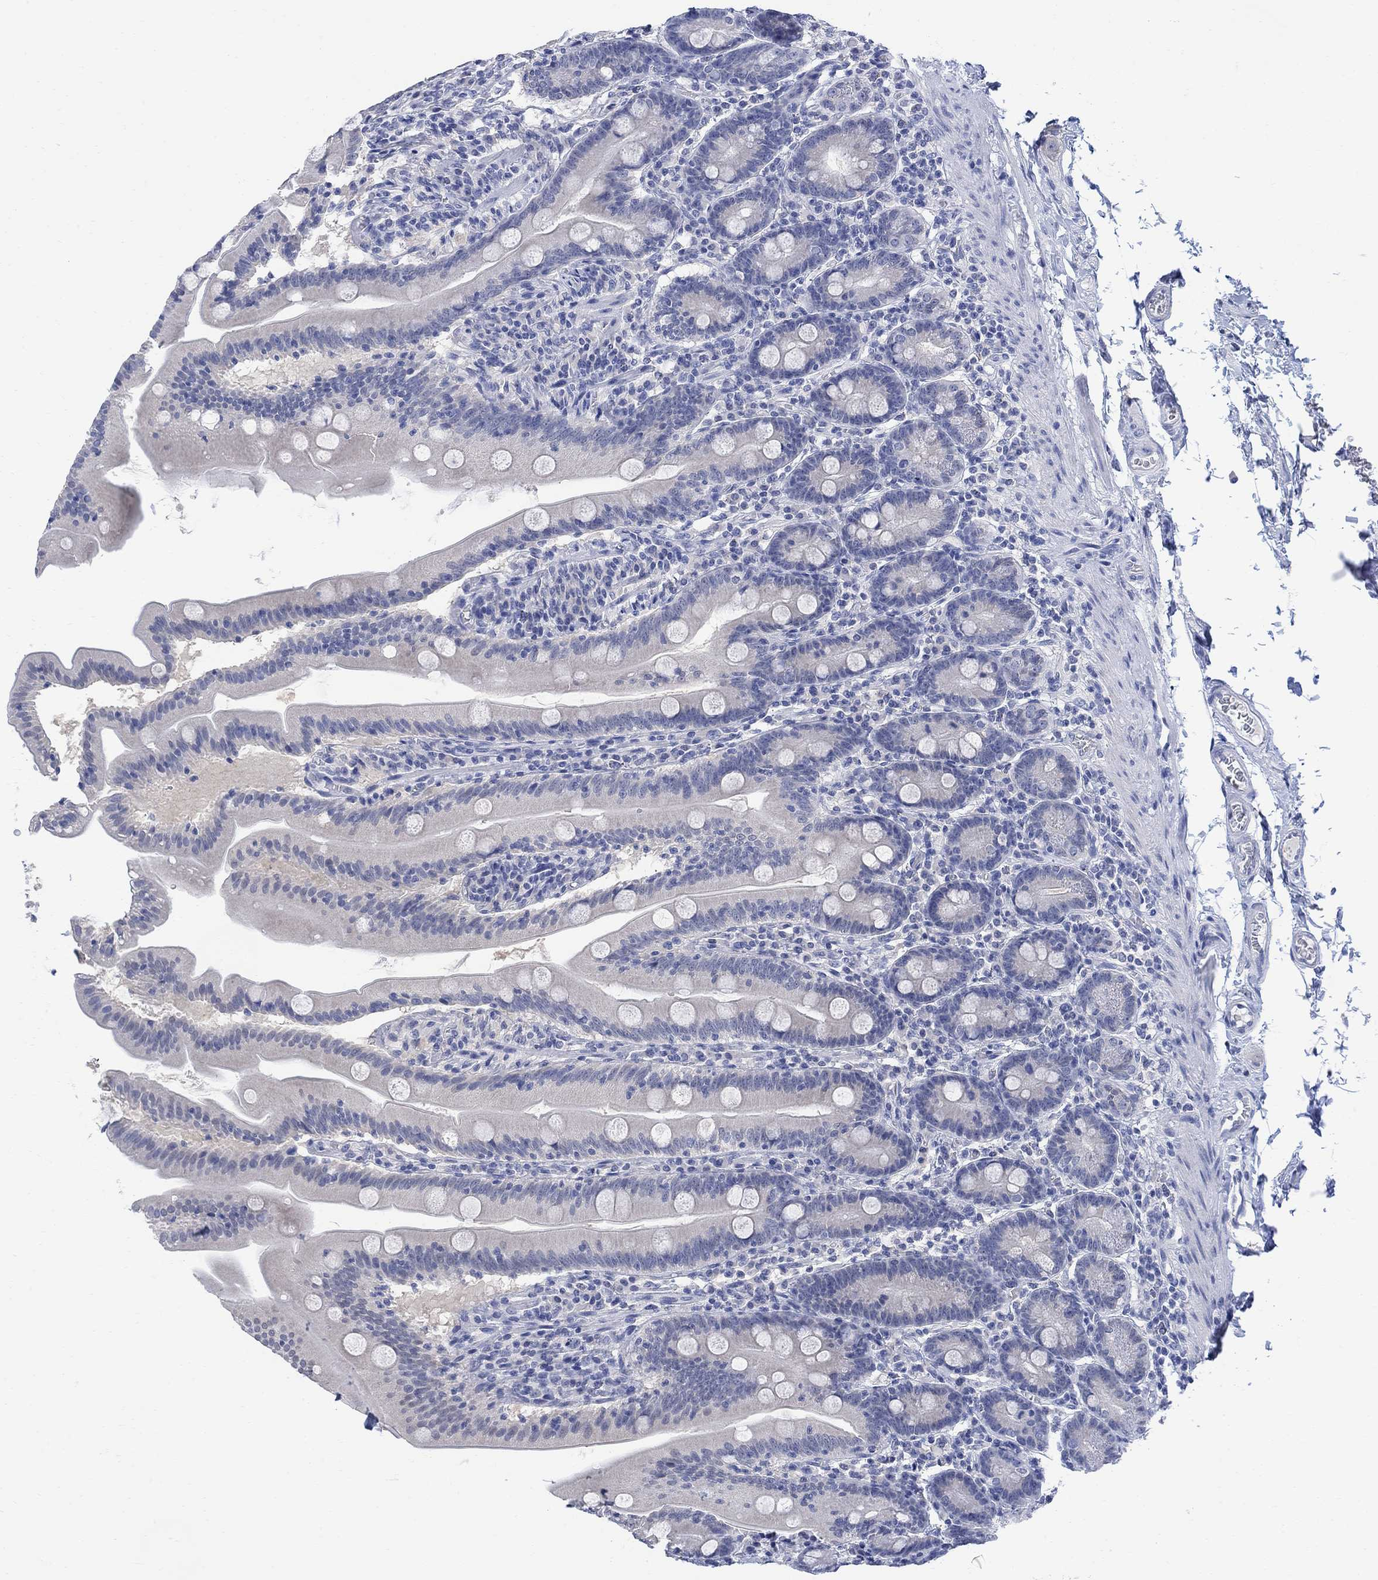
{"staining": {"intensity": "negative", "quantity": "none", "location": "none"}, "tissue": "small intestine", "cell_type": "Glandular cells", "image_type": "normal", "snomed": [{"axis": "morphology", "description": "Normal tissue, NOS"}, {"axis": "topography", "description": "Small intestine"}], "caption": "Immunohistochemistry (IHC) photomicrograph of benign human small intestine stained for a protein (brown), which reveals no expression in glandular cells.", "gene": "FBP2", "patient": {"sex": "male", "age": 37}}